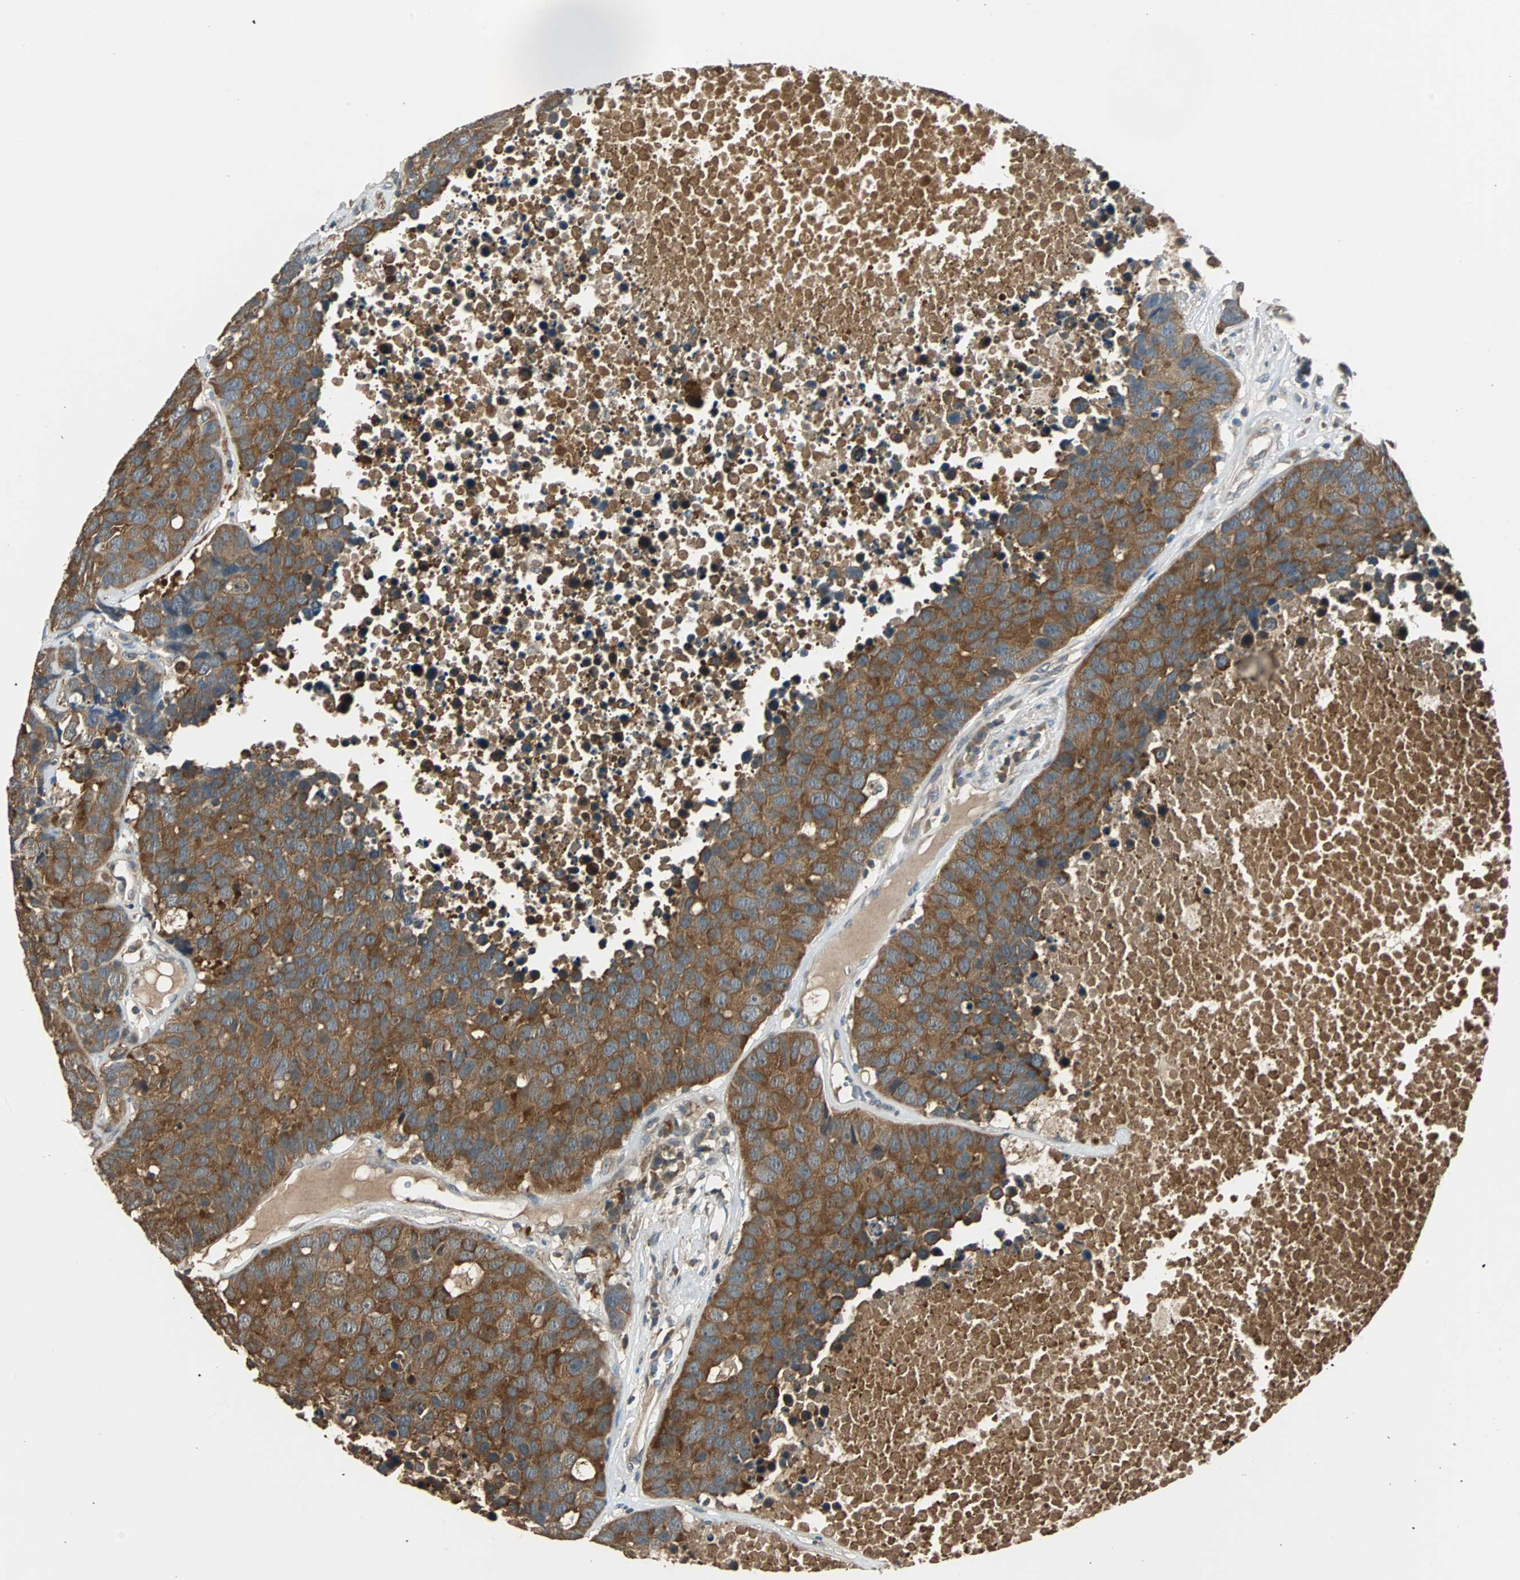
{"staining": {"intensity": "strong", "quantity": ">75%", "location": "cytoplasmic/membranous"}, "tissue": "carcinoid", "cell_type": "Tumor cells", "image_type": "cancer", "snomed": [{"axis": "morphology", "description": "Carcinoid, malignant, NOS"}, {"axis": "topography", "description": "Lung"}], "caption": "Carcinoid (malignant) tissue demonstrates strong cytoplasmic/membranous expression in approximately >75% of tumor cells, visualized by immunohistochemistry. (DAB (3,3'-diaminobenzidine) = brown stain, brightfield microscopy at high magnification).", "gene": "ABHD2", "patient": {"sex": "male", "age": 60}}